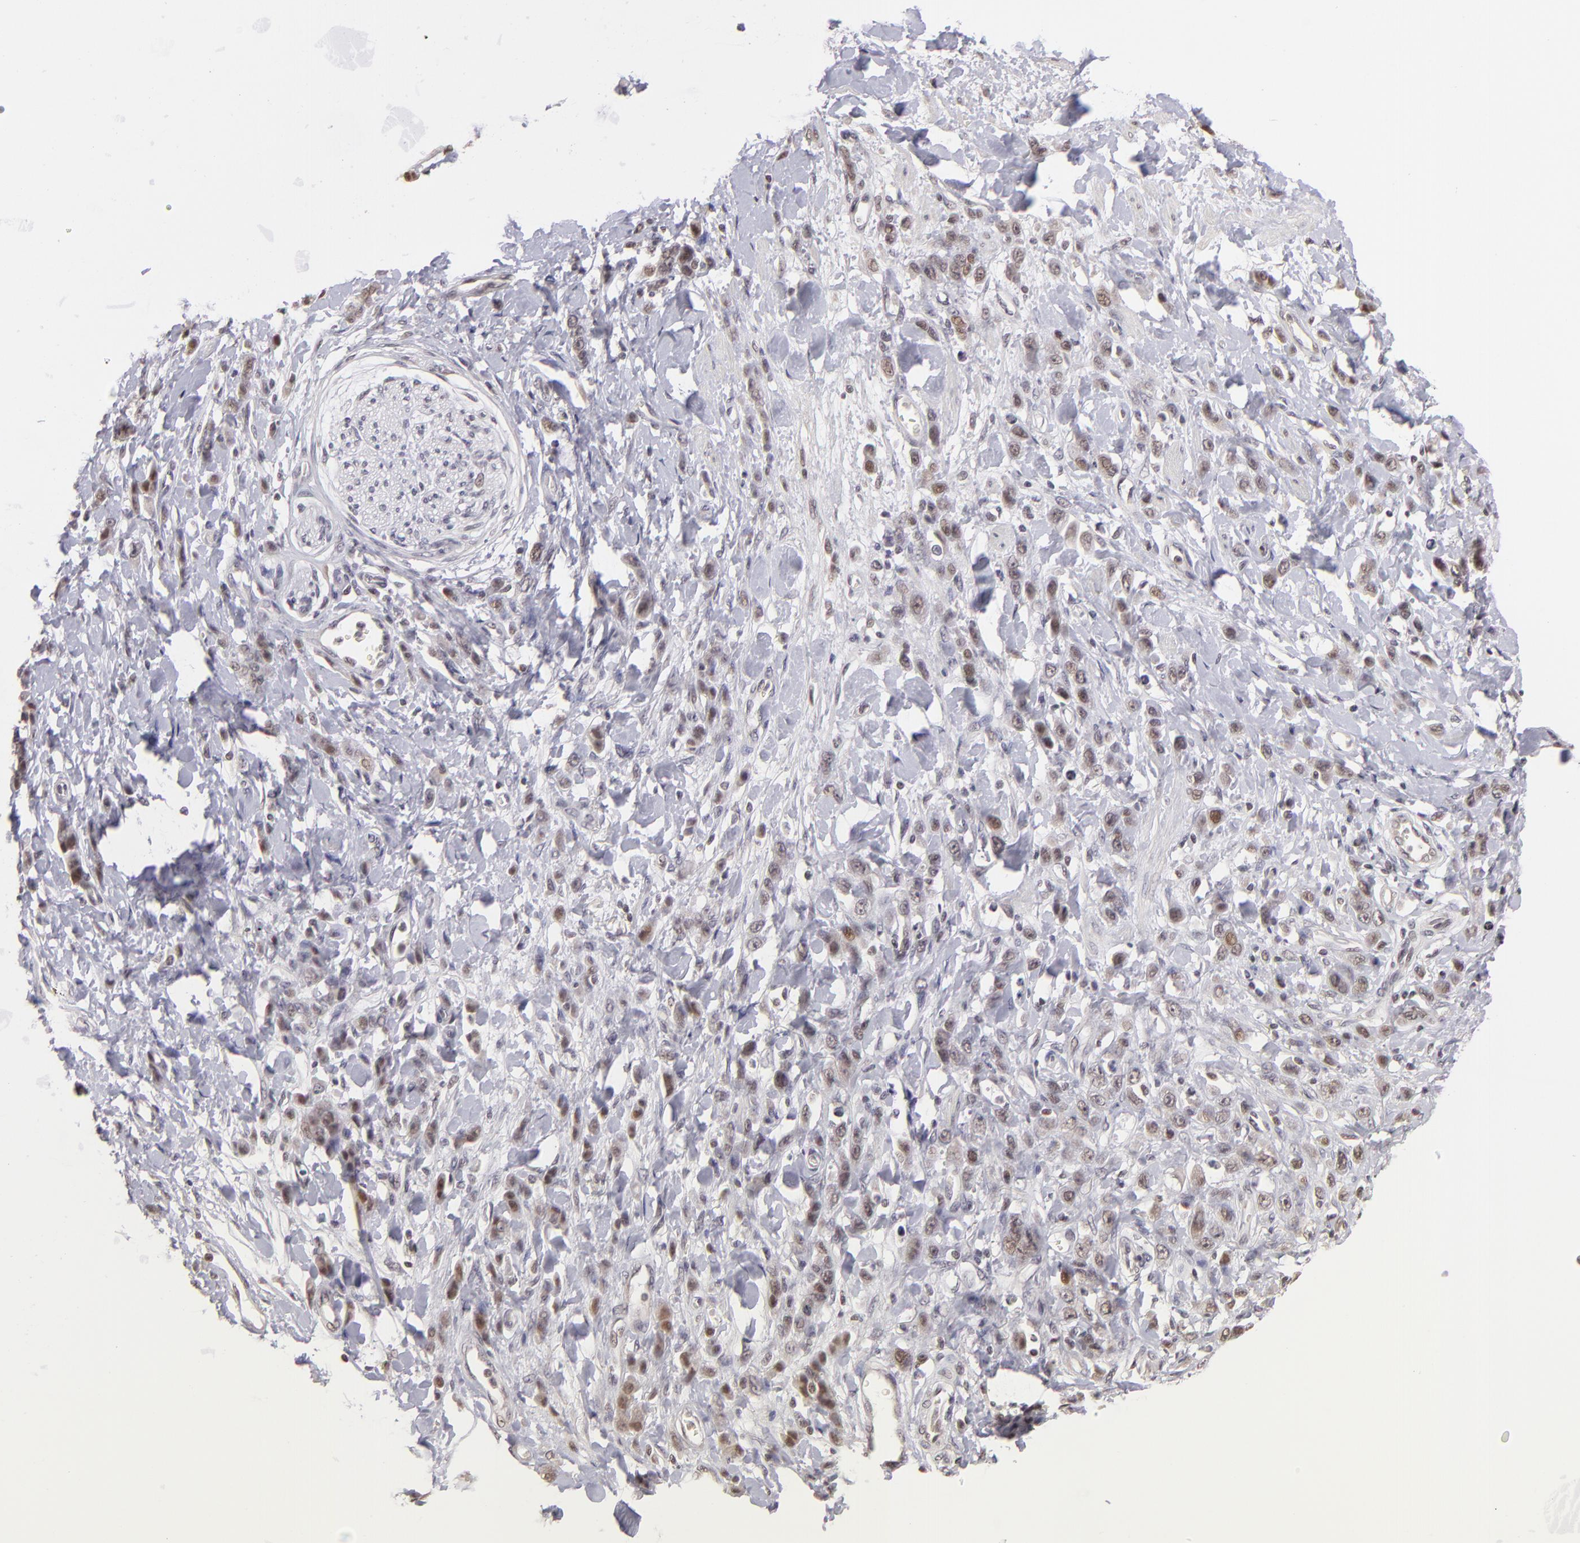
{"staining": {"intensity": "moderate", "quantity": "<25%", "location": "nuclear"}, "tissue": "stomach cancer", "cell_type": "Tumor cells", "image_type": "cancer", "snomed": [{"axis": "morphology", "description": "Normal tissue, NOS"}, {"axis": "morphology", "description": "Adenocarcinoma, NOS"}, {"axis": "topography", "description": "Stomach"}], "caption": "A histopathology image of stomach adenocarcinoma stained for a protein exhibits moderate nuclear brown staining in tumor cells.", "gene": "RARB", "patient": {"sex": "male", "age": 82}}